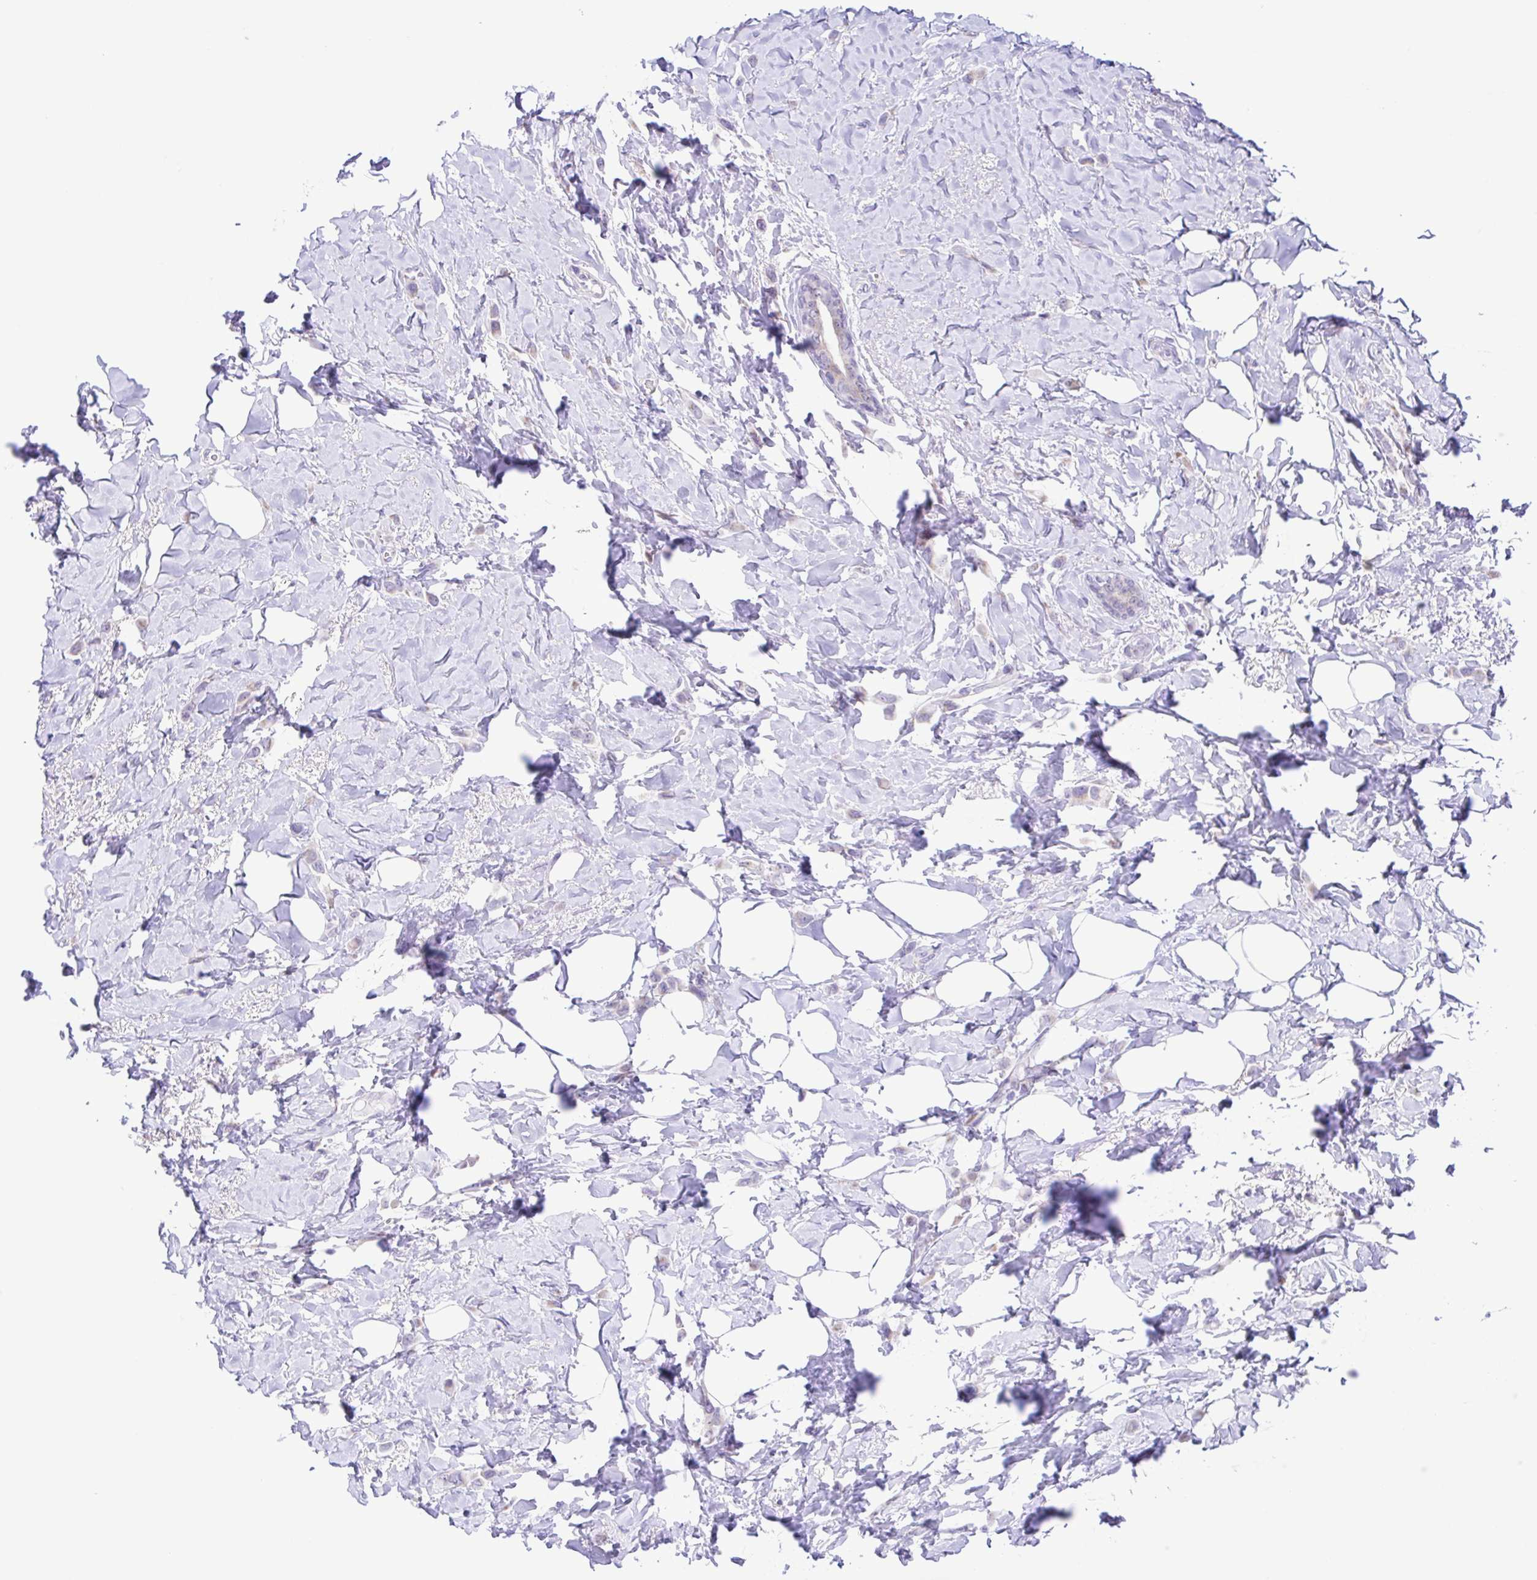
{"staining": {"intensity": "negative", "quantity": "none", "location": "none"}, "tissue": "breast cancer", "cell_type": "Tumor cells", "image_type": "cancer", "snomed": [{"axis": "morphology", "description": "Lobular carcinoma"}, {"axis": "topography", "description": "Breast"}], "caption": "The micrograph shows no staining of tumor cells in breast cancer. Nuclei are stained in blue.", "gene": "TGM3", "patient": {"sex": "female", "age": 66}}